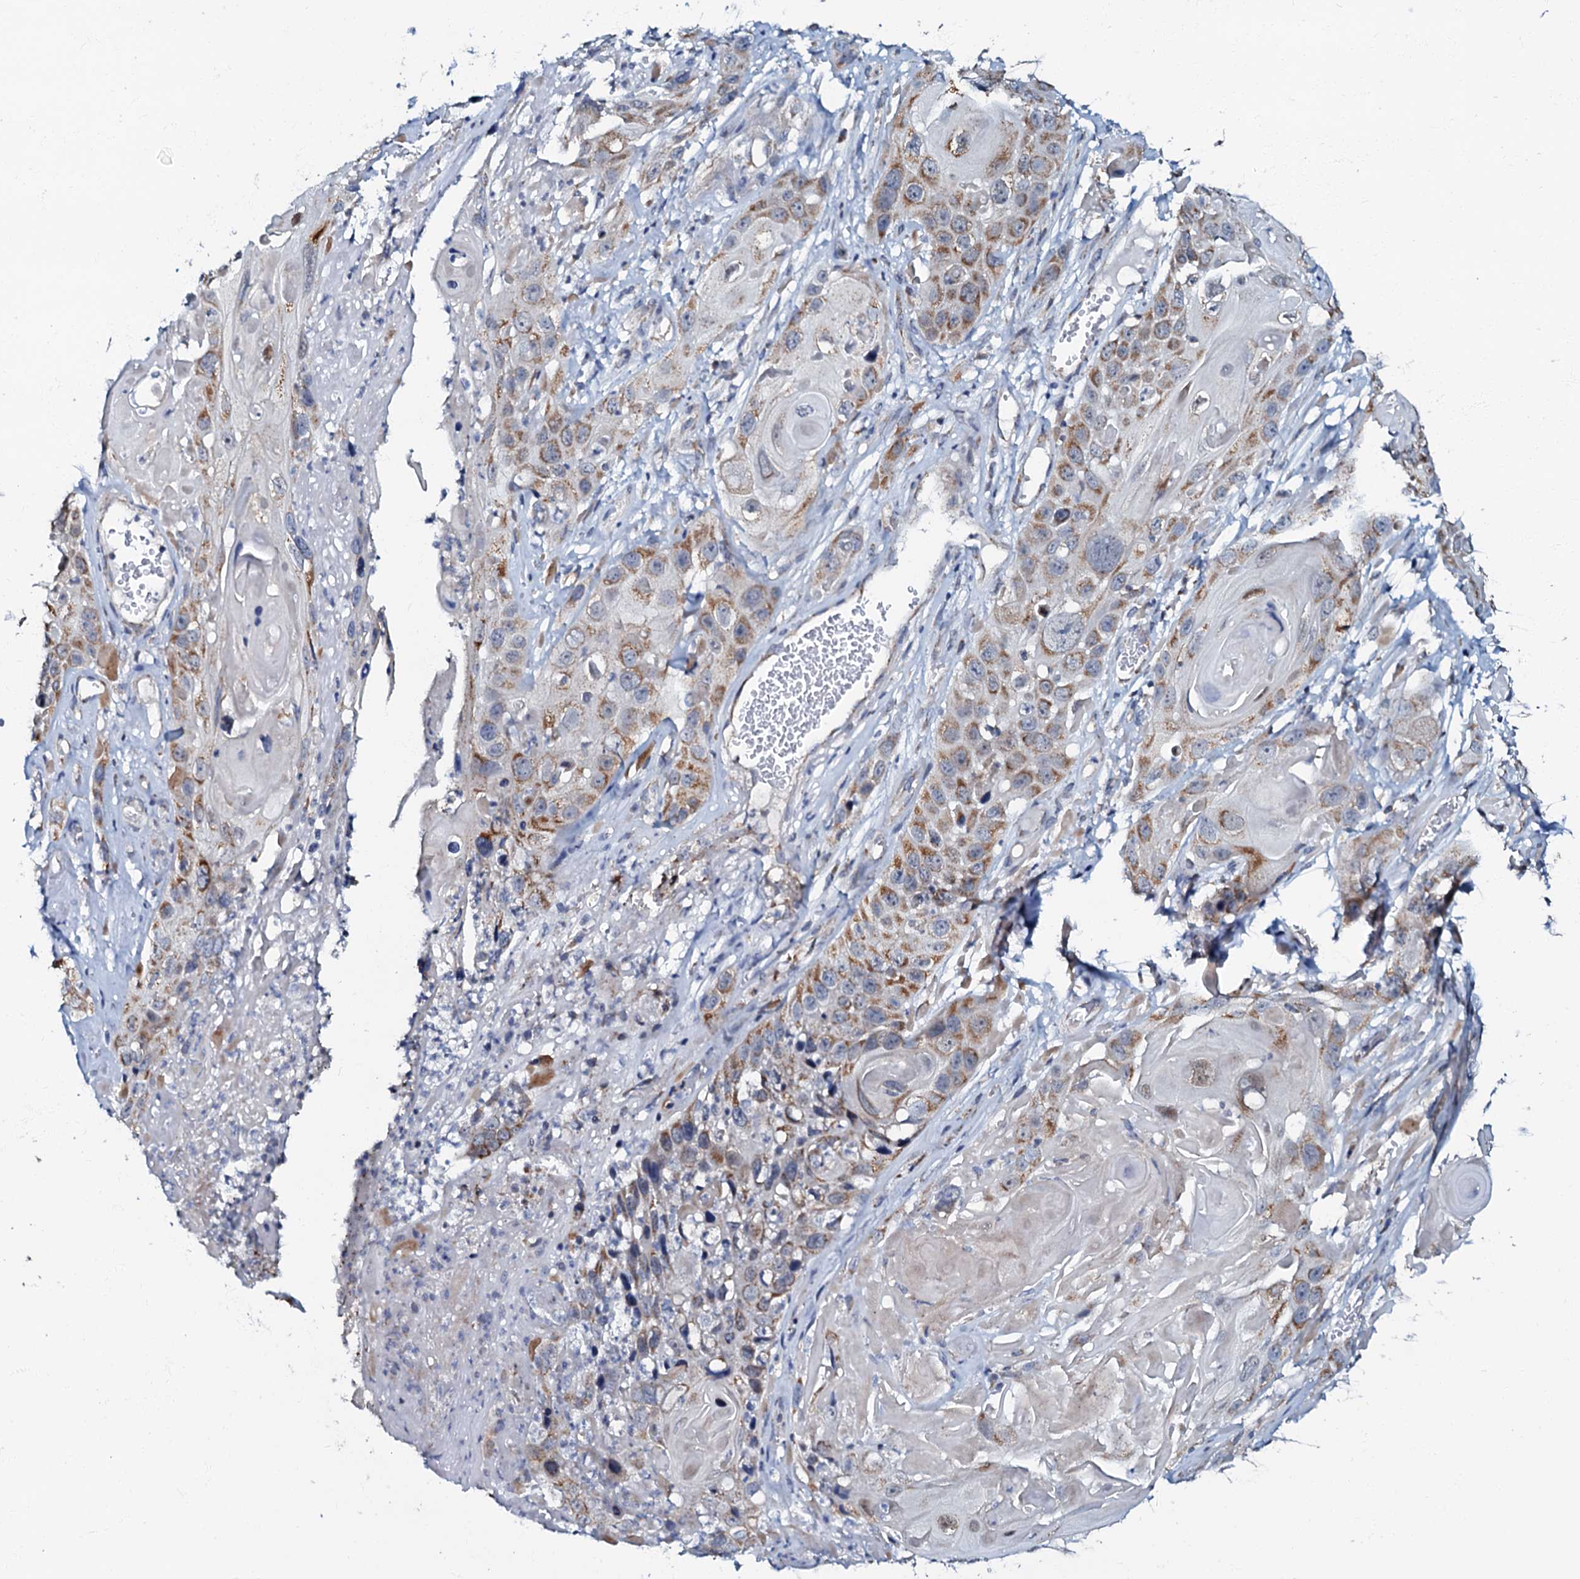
{"staining": {"intensity": "moderate", "quantity": ">75%", "location": "cytoplasmic/membranous"}, "tissue": "skin cancer", "cell_type": "Tumor cells", "image_type": "cancer", "snomed": [{"axis": "morphology", "description": "Squamous cell carcinoma, NOS"}, {"axis": "topography", "description": "Skin"}], "caption": "The immunohistochemical stain highlights moderate cytoplasmic/membranous expression in tumor cells of skin cancer tissue.", "gene": "MRPL51", "patient": {"sex": "male", "age": 55}}